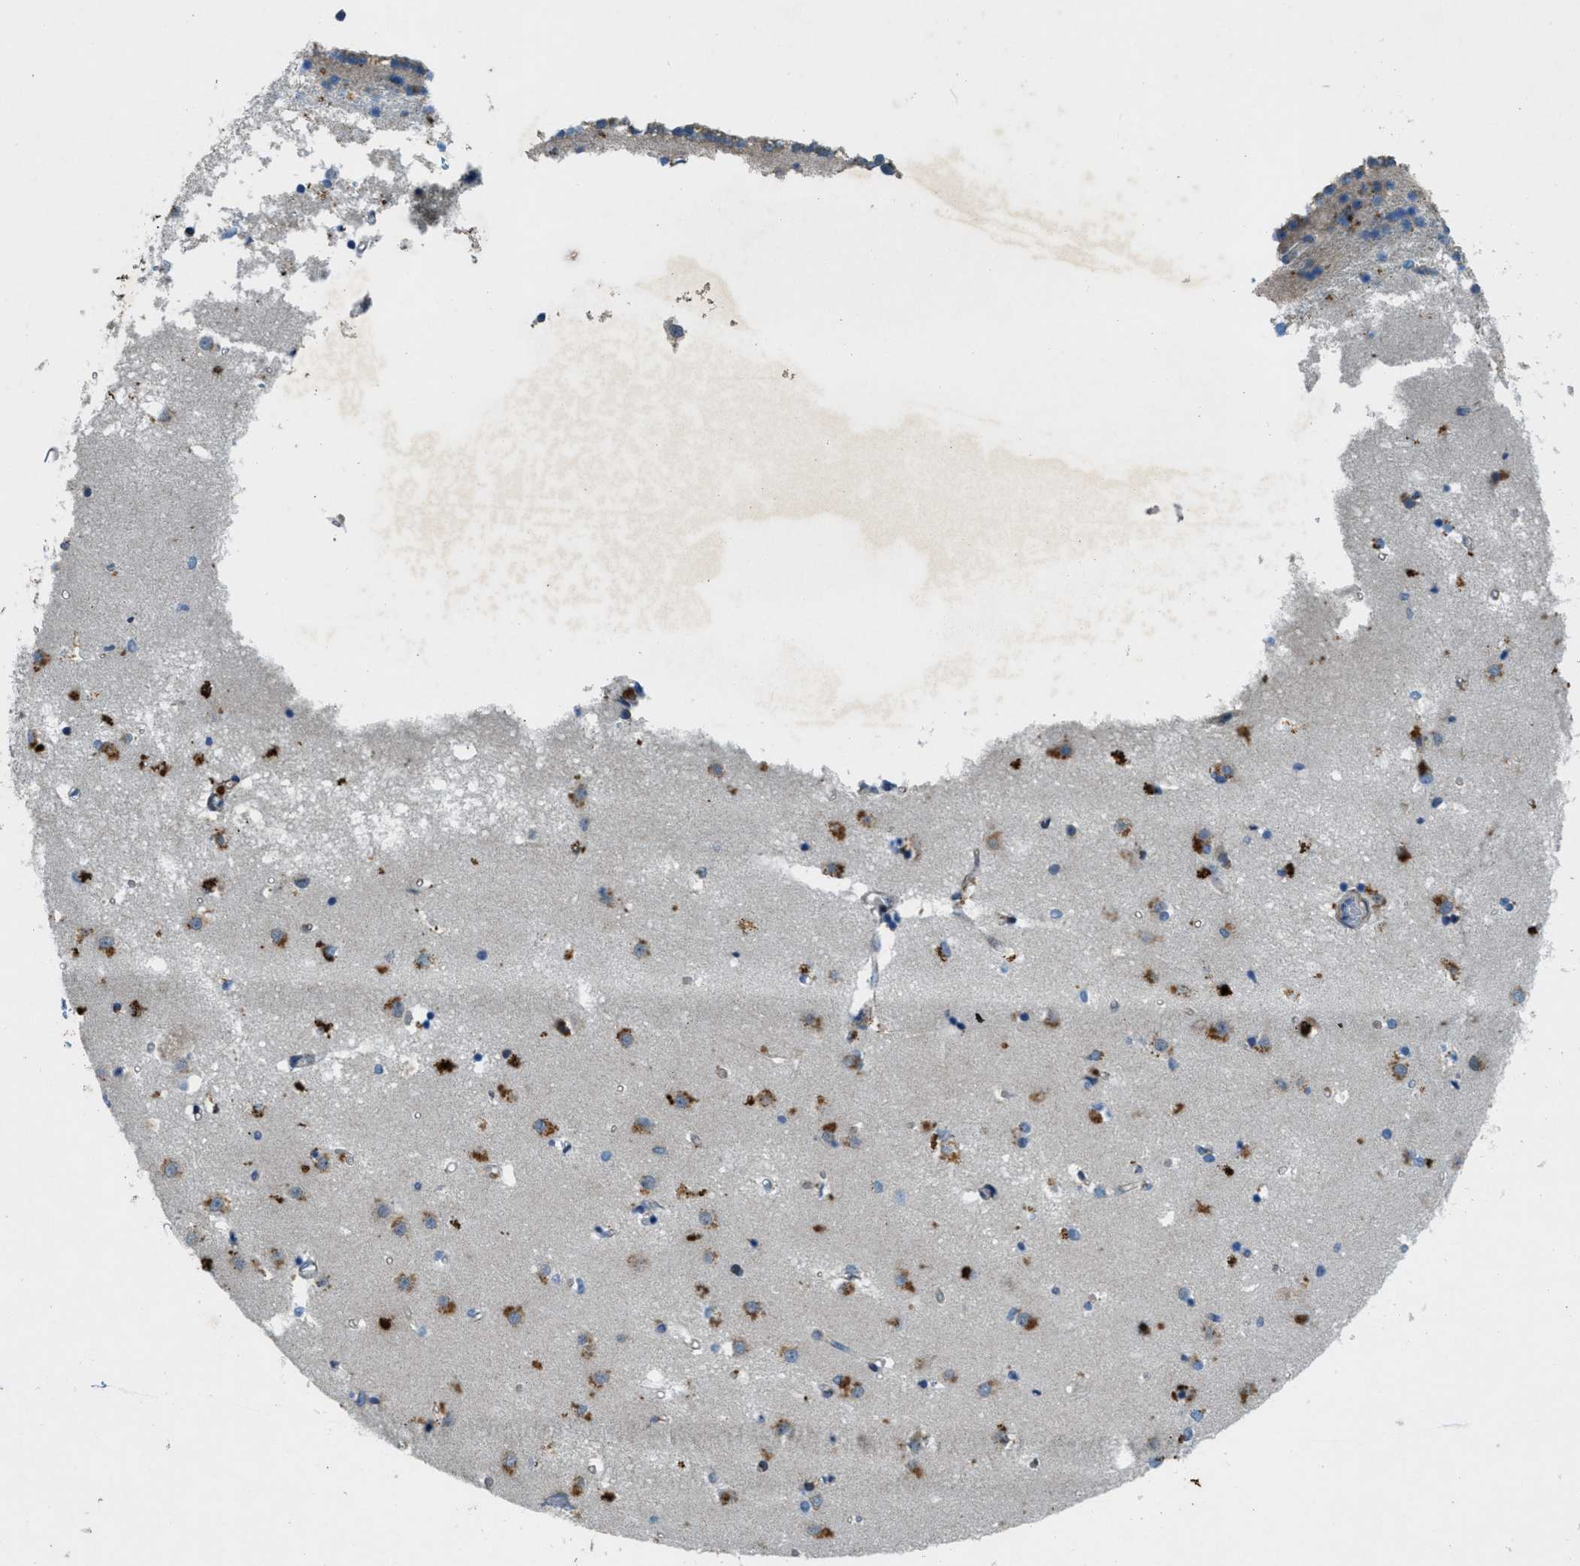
{"staining": {"intensity": "moderate", "quantity": "<25%", "location": "cytoplasmic/membranous"}, "tissue": "caudate", "cell_type": "Glial cells", "image_type": "normal", "snomed": [{"axis": "morphology", "description": "Normal tissue, NOS"}, {"axis": "topography", "description": "Lateral ventricle wall"}], "caption": "Immunohistochemistry (IHC) micrograph of benign caudate: caudate stained using immunohistochemistry (IHC) displays low levels of moderate protein expression localized specifically in the cytoplasmic/membranous of glial cells, appearing as a cytoplasmic/membranous brown color.", "gene": "SNX14", "patient": {"sex": "male", "age": 45}}